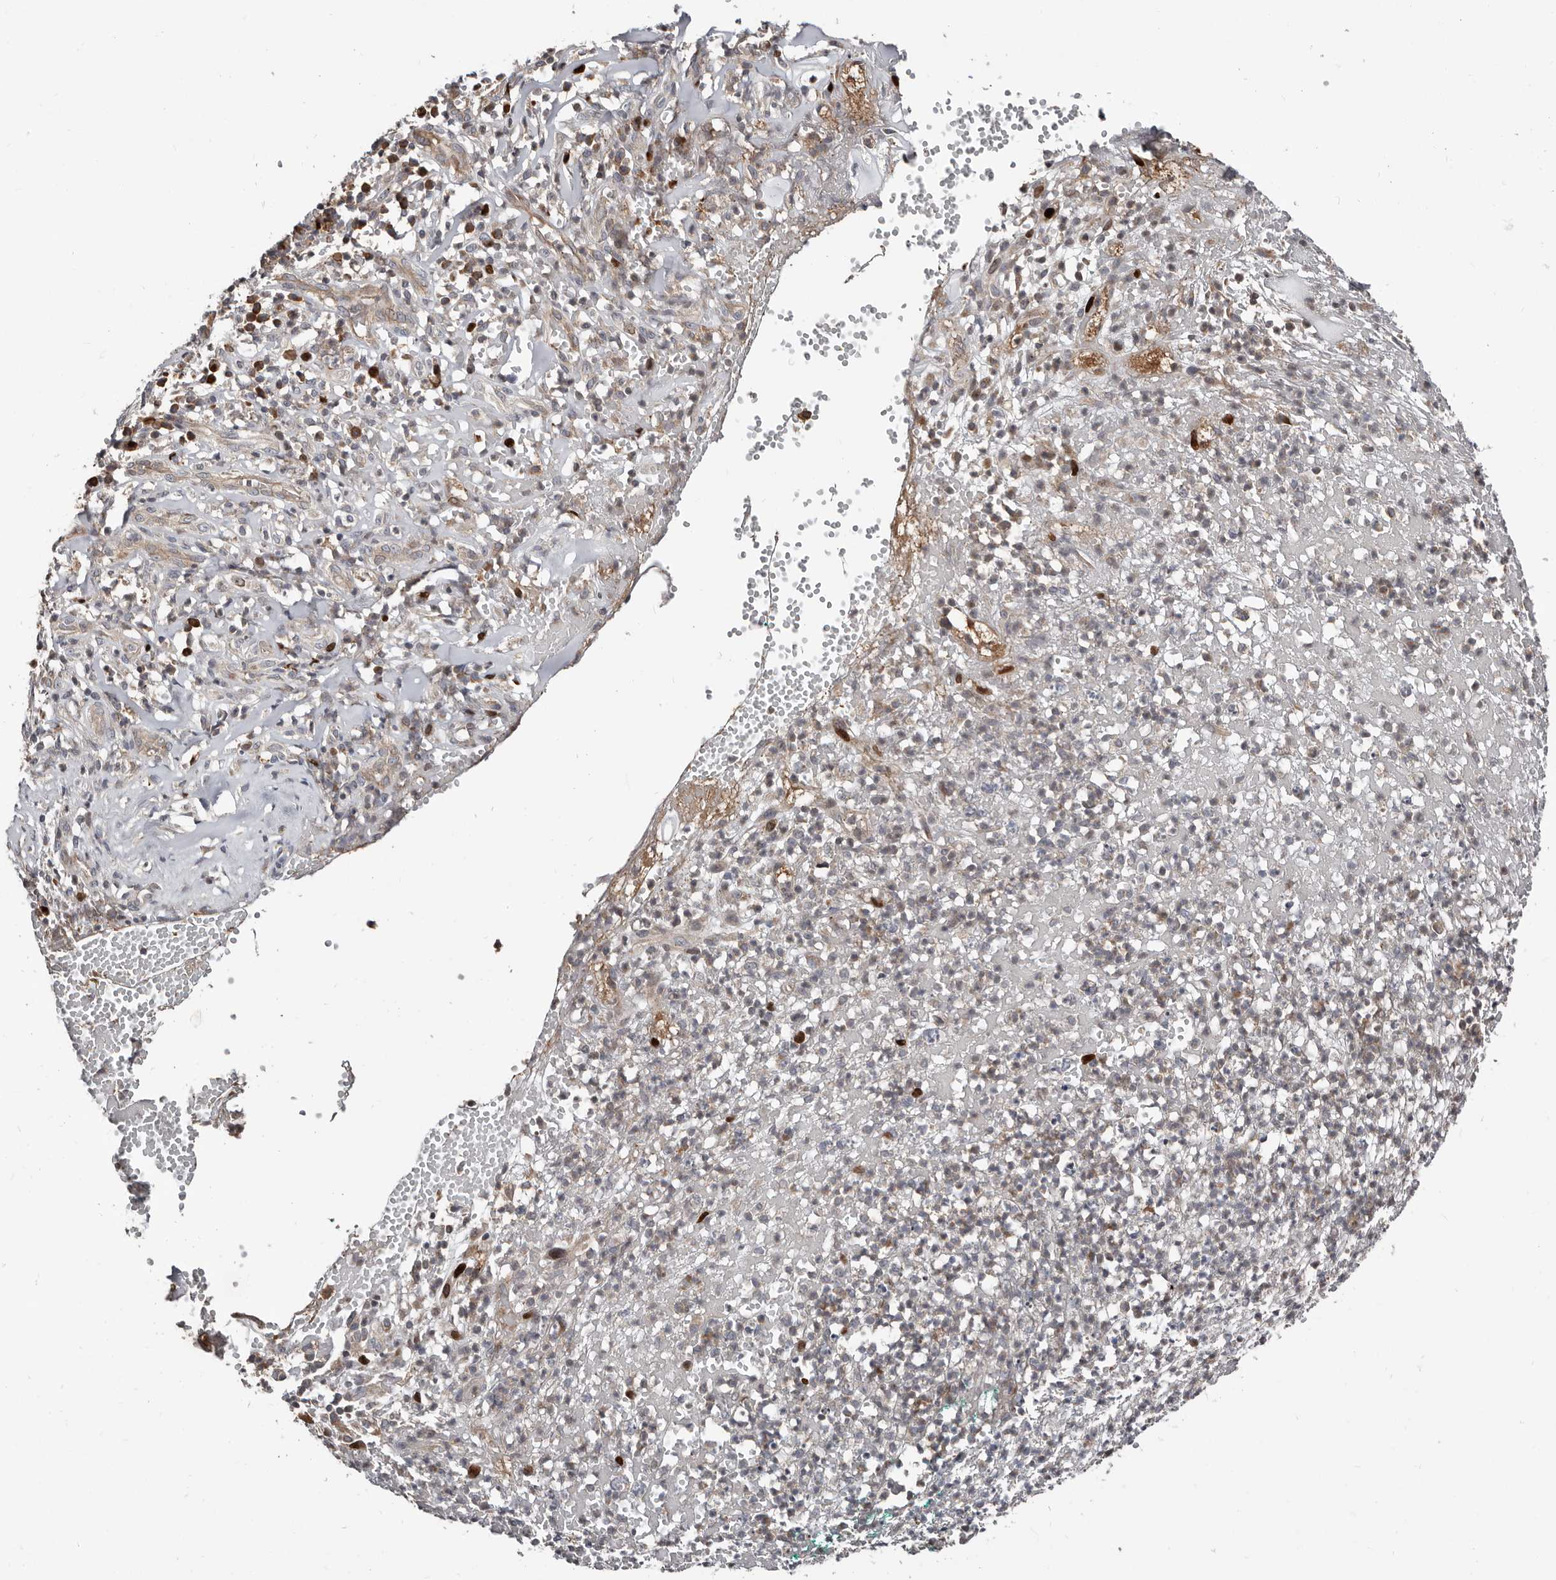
{"staining": {"intensity": "weak", "quantity": "25%-75%", "location": "cytoplasmic/membranous"}, "tissue": "adipose tissue", "cell_type": "Adipocytes", "image_type": "normal", "snomed": [{"axis": "morphology", "description": "Normal tissue, NOS"}, {"axis": "morphology", "description": "Basal cell carcinoma"}, {"axis": "topography", "description": "Cartilage tissue"}, {"axis": "topography", "description": "Nasopharynx"}, {"axis": "topography", "description": "Oral tissue"}], "caption": "About 25%-75% of adipocytes in normal adipose tissue display weak cytoplasmic/membranous protein positivity as visualized by brown immunohistochemical staining.", "gene": "SMYD4", "patient": {"sex": "female", "age": 77}}